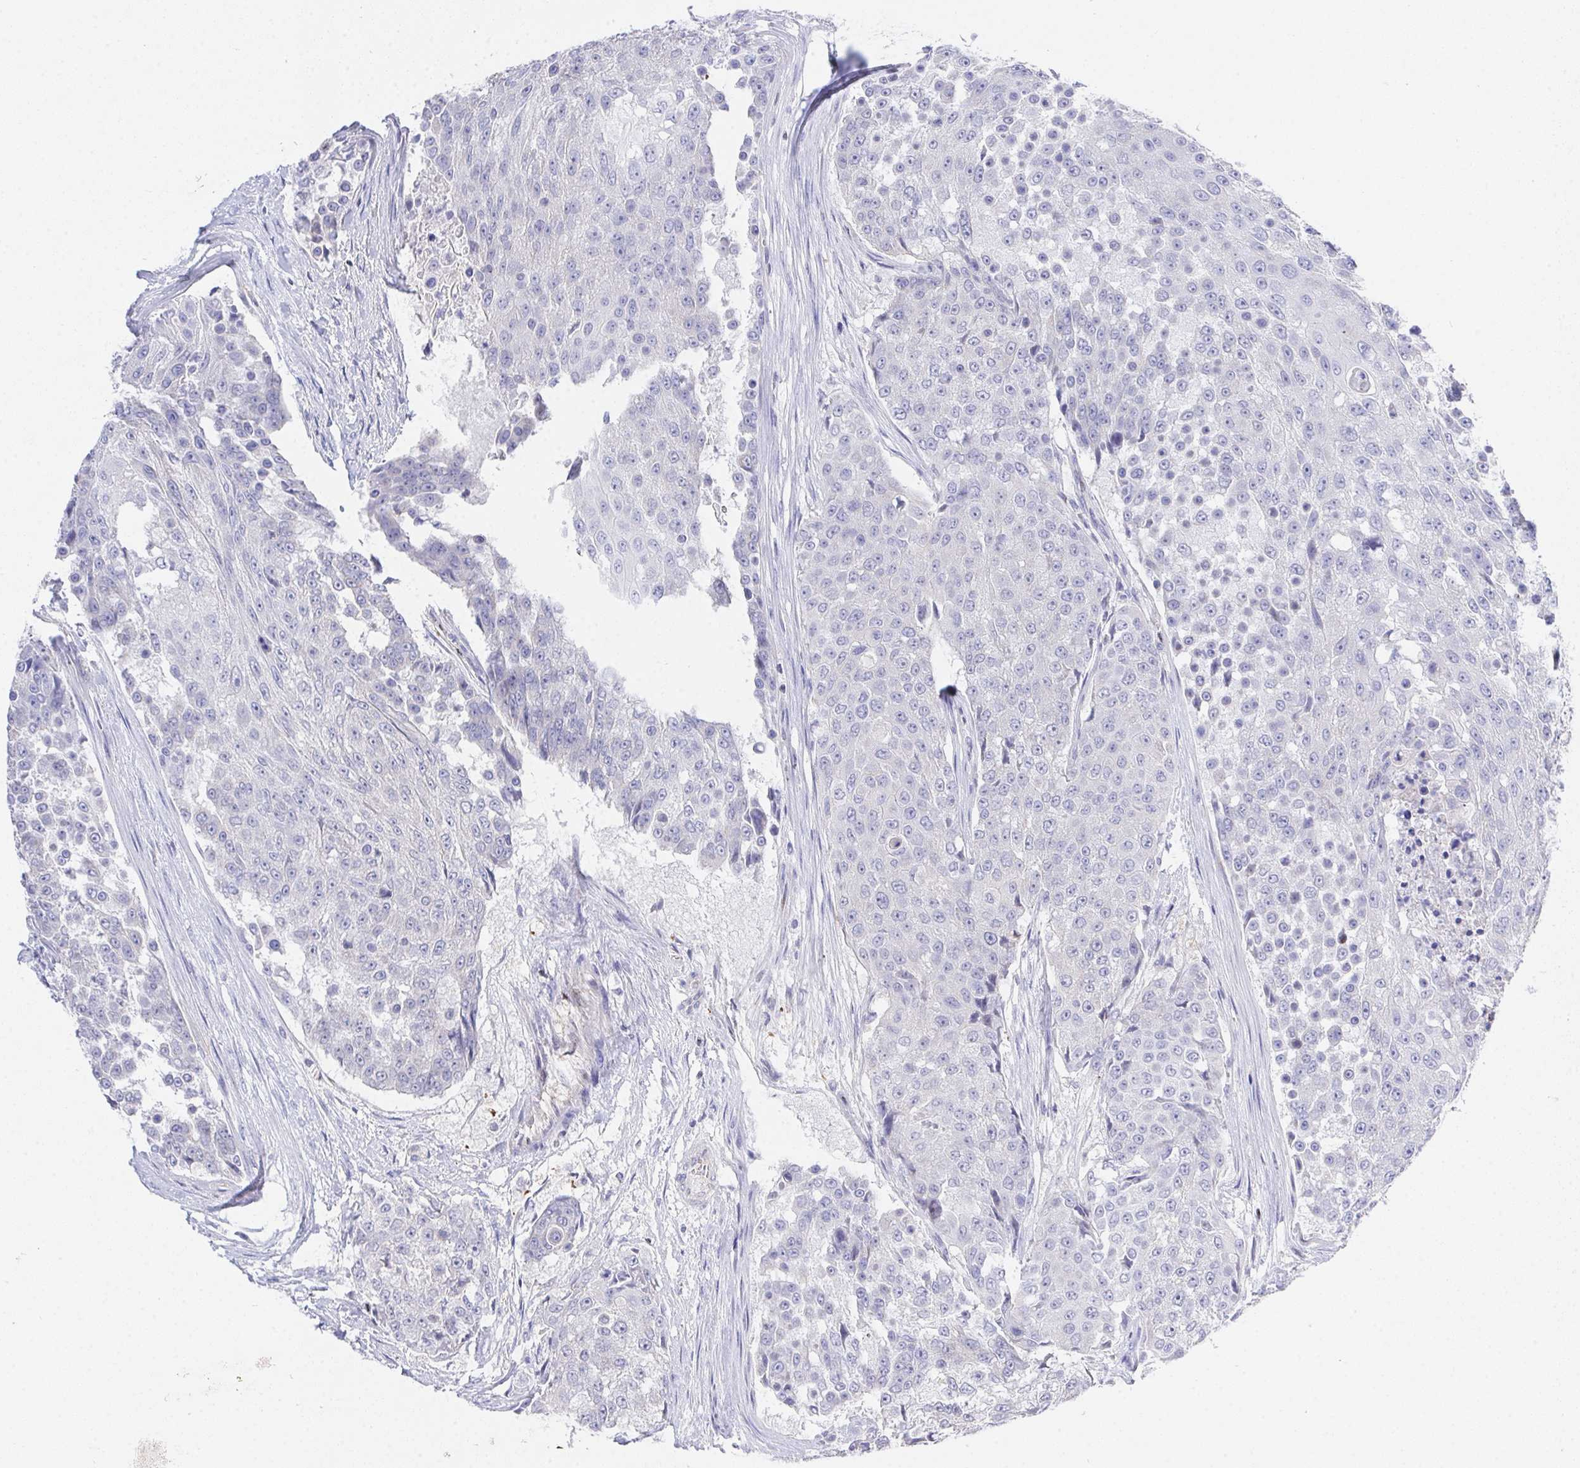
{"staining": {"intensity": "negative", "quantity": "none", "location": "none"}, "tissue": "urothelial cancer", "cell_type": "Tumor cells", "image_type": "cancer", "snomed": [{"axis": "morphology", "description": "Urothelial carcinoma, High grade"}, {"axis": "topography", "description": "Urinary bladder"}], "caption": "A micrograph of human urothelial carcinoma (high-grade) is negative for staining in tumor cells.", "gene": "PRG3", "patient": {"sex": "female", "age": 63}}